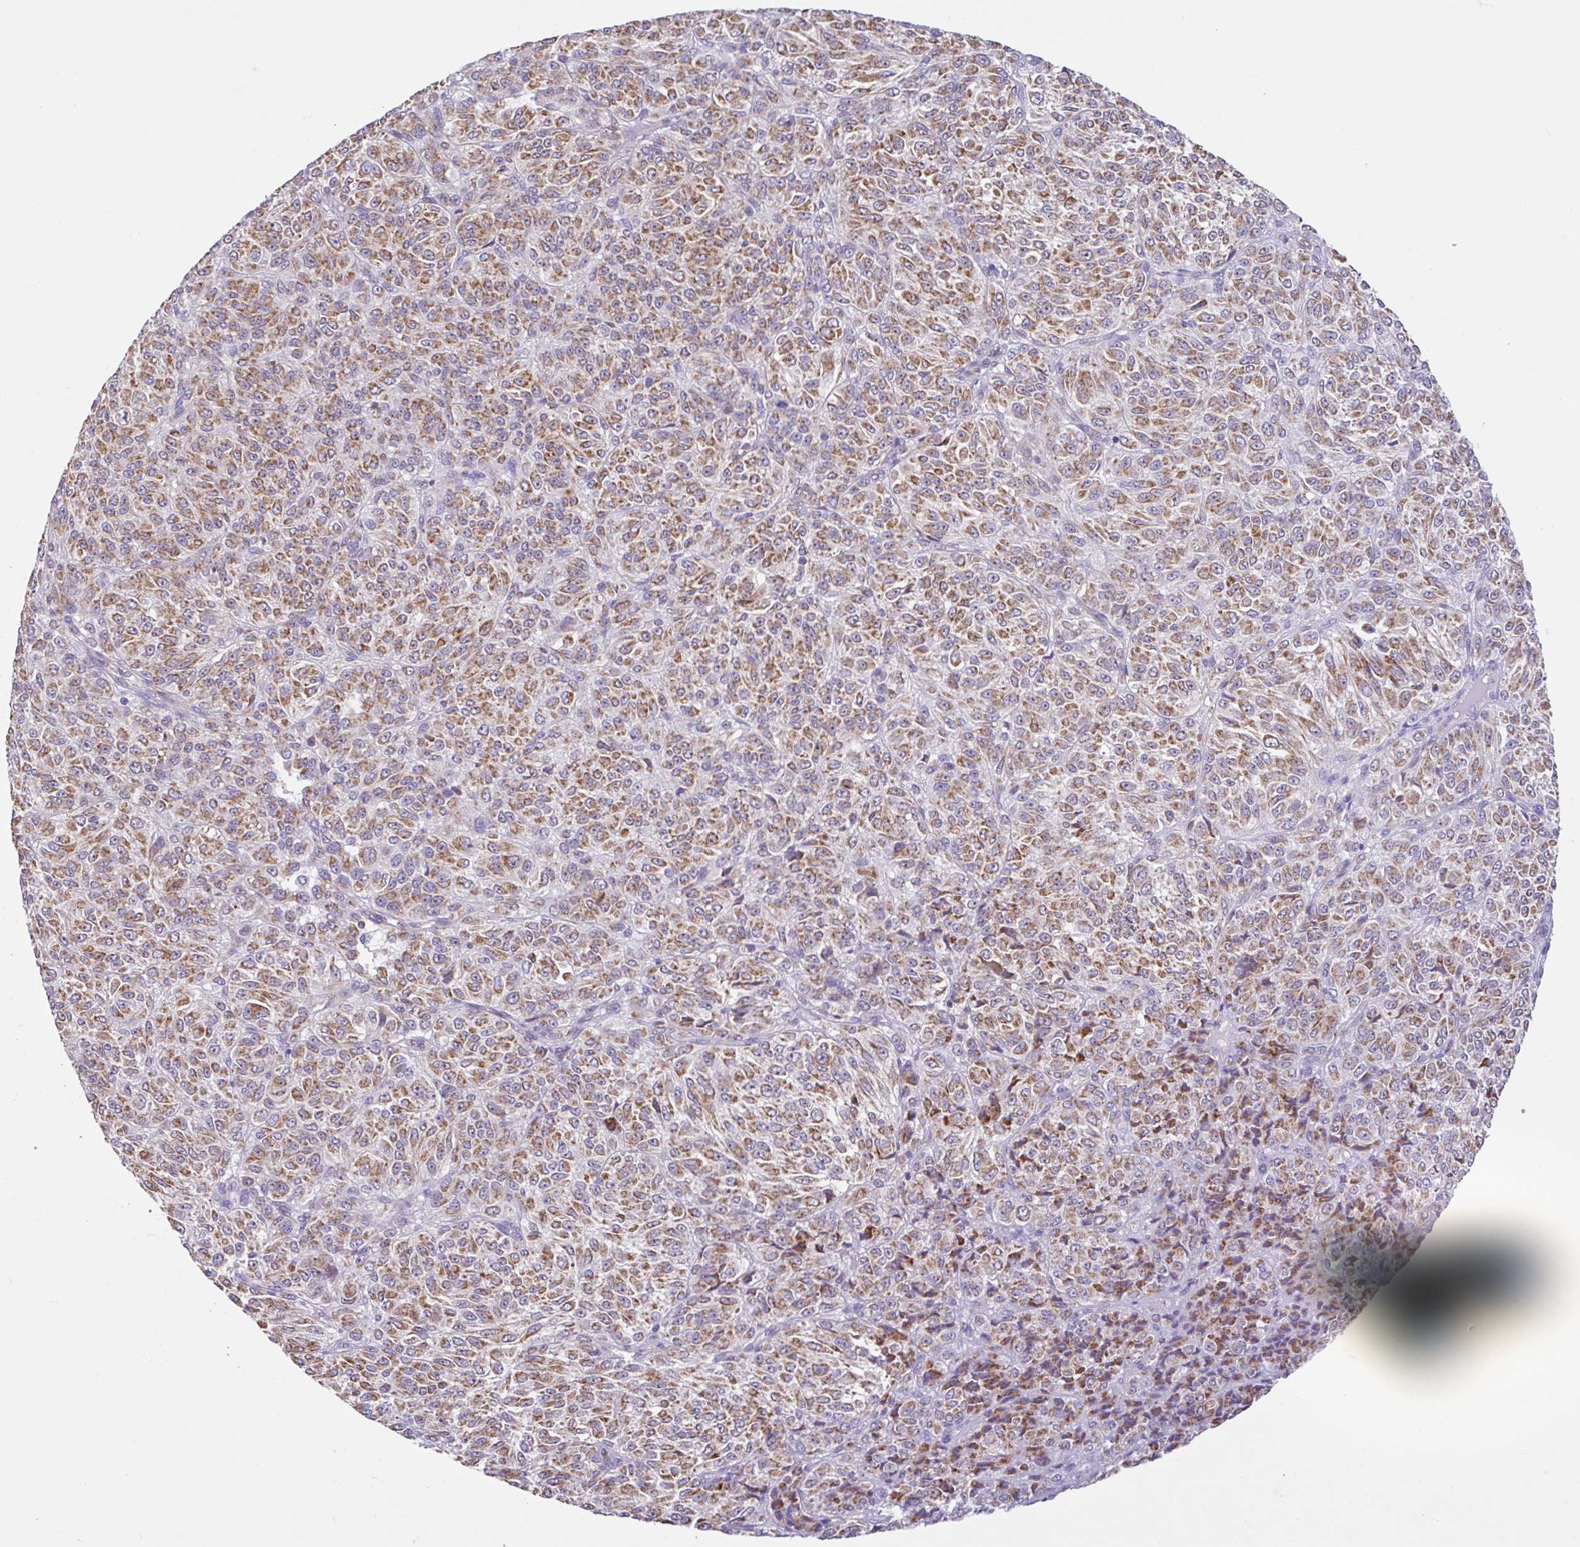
{"staining": {"intensity": "moderate", "quantity": ">75%", "location": "cytoplasmic/membranous"}, "tissue": "melanoma", "cell_type": "Tumor cells", "image_type": "cancer", "snomed": [{"axis": "morphology", "description": "Malignant melanoma, Metastatic site"}, {"axis": "topography", "description": "Brain"}], "caption": "Immunohistochemistry histopathology image of neoplastic tissue: melanoma stained using immunohistochemistry shows medium levels of moderate protein expression localized specifically in the cytoplasmic/membranous of tumor cells, appearing as a cytoplasmic/membranous brown color.", "gene": "NDUFS2", "patient": {"sex": "female", "age": 56}}